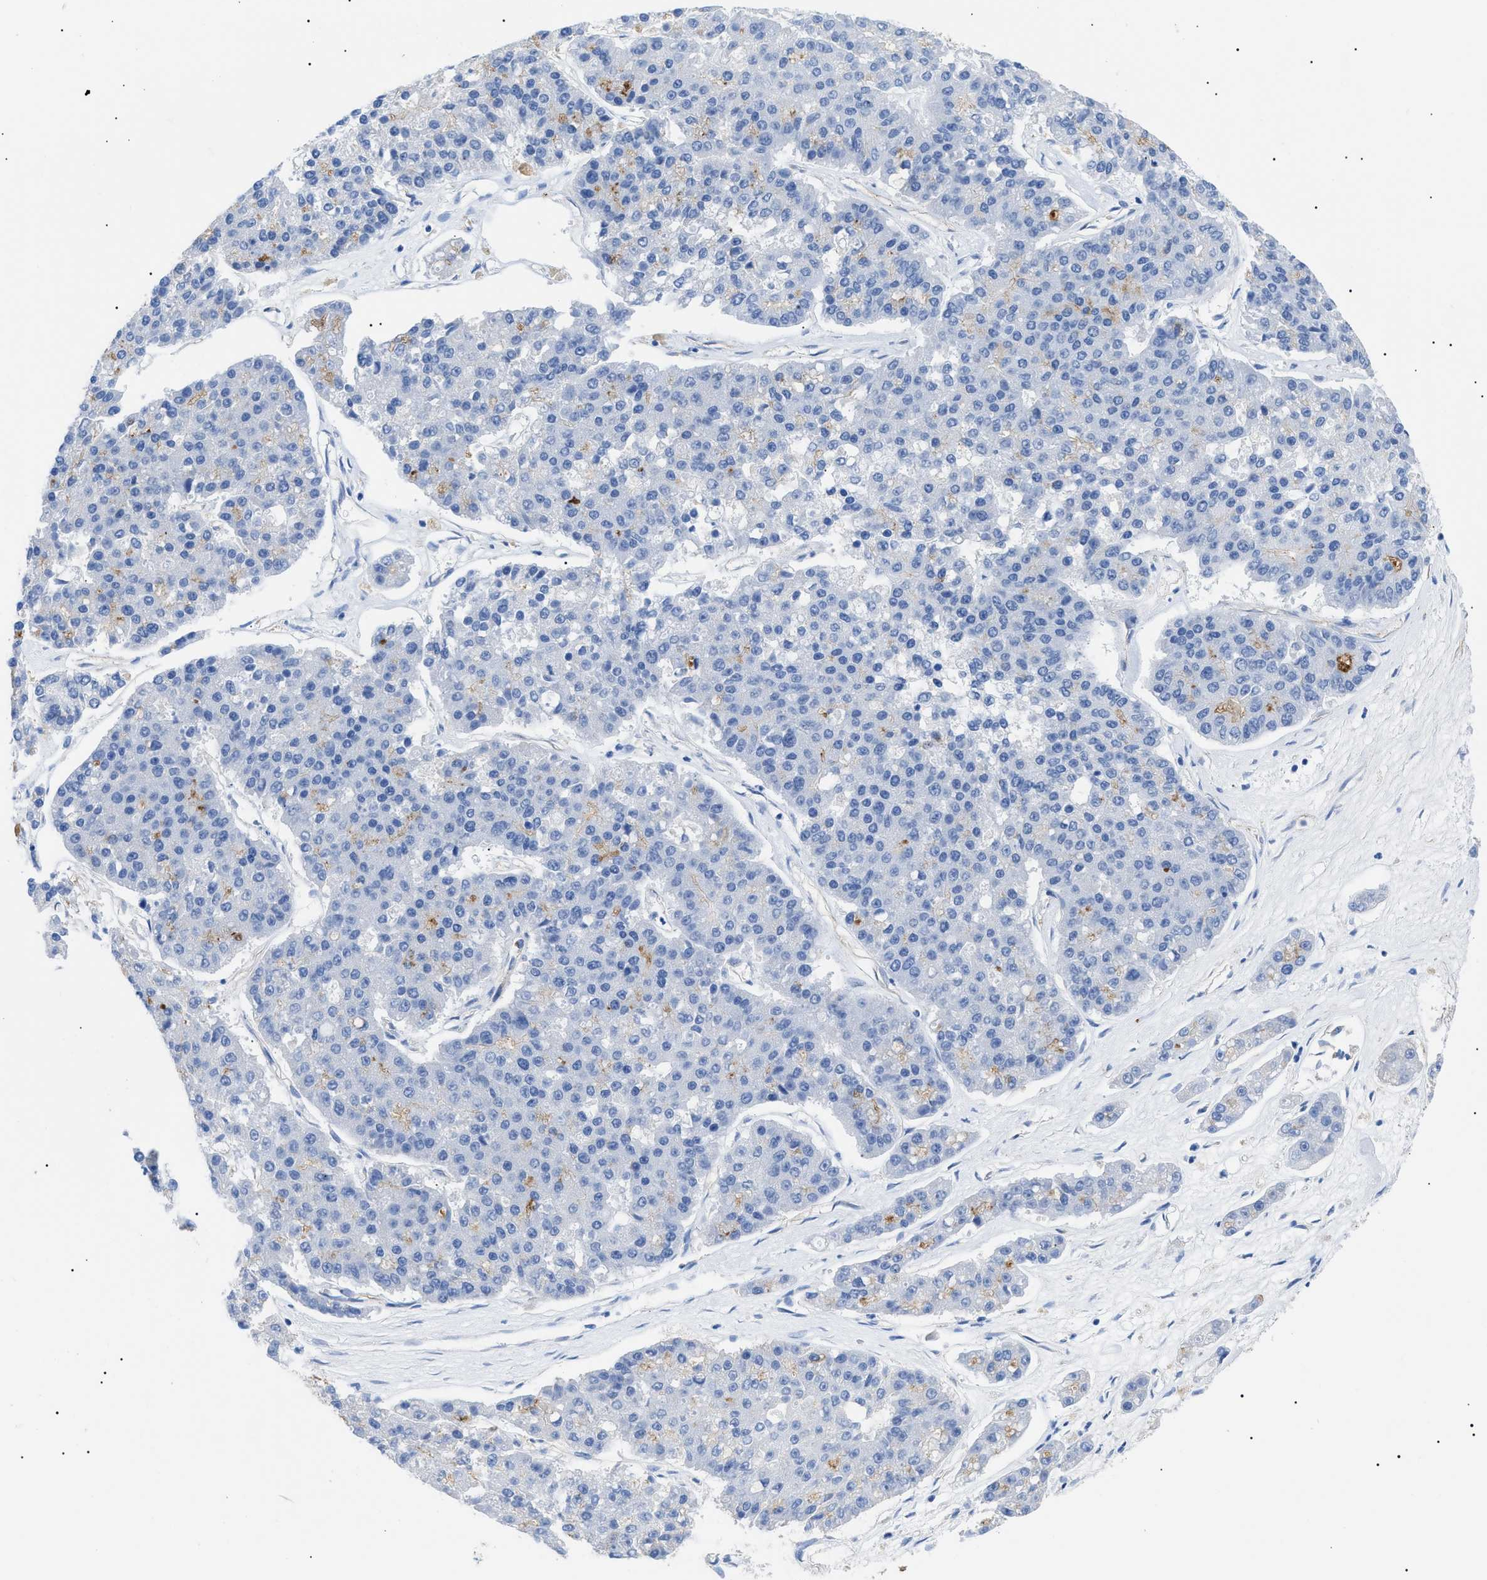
{"staining": {"intensity": "weak", "quantity": "<25%", "location": "cytoplasmic/membranous"}, "tissue": "pancreatic cancer", "cell_type": "Tumor cells", "image_type": "cancer", "snomed": [{"axis": "morphology", "description": "Adenocarcinoma, NOS"}, {"axis": "topography", "description": "Pancreas"}], "caption": "Immunohistochemical staining of human pancreatic cancer (adenocarcinoma) reveals no significant expression in tumor cells.", "gene": "PODXL", "patient": {"sex": "male", "age": 50}}